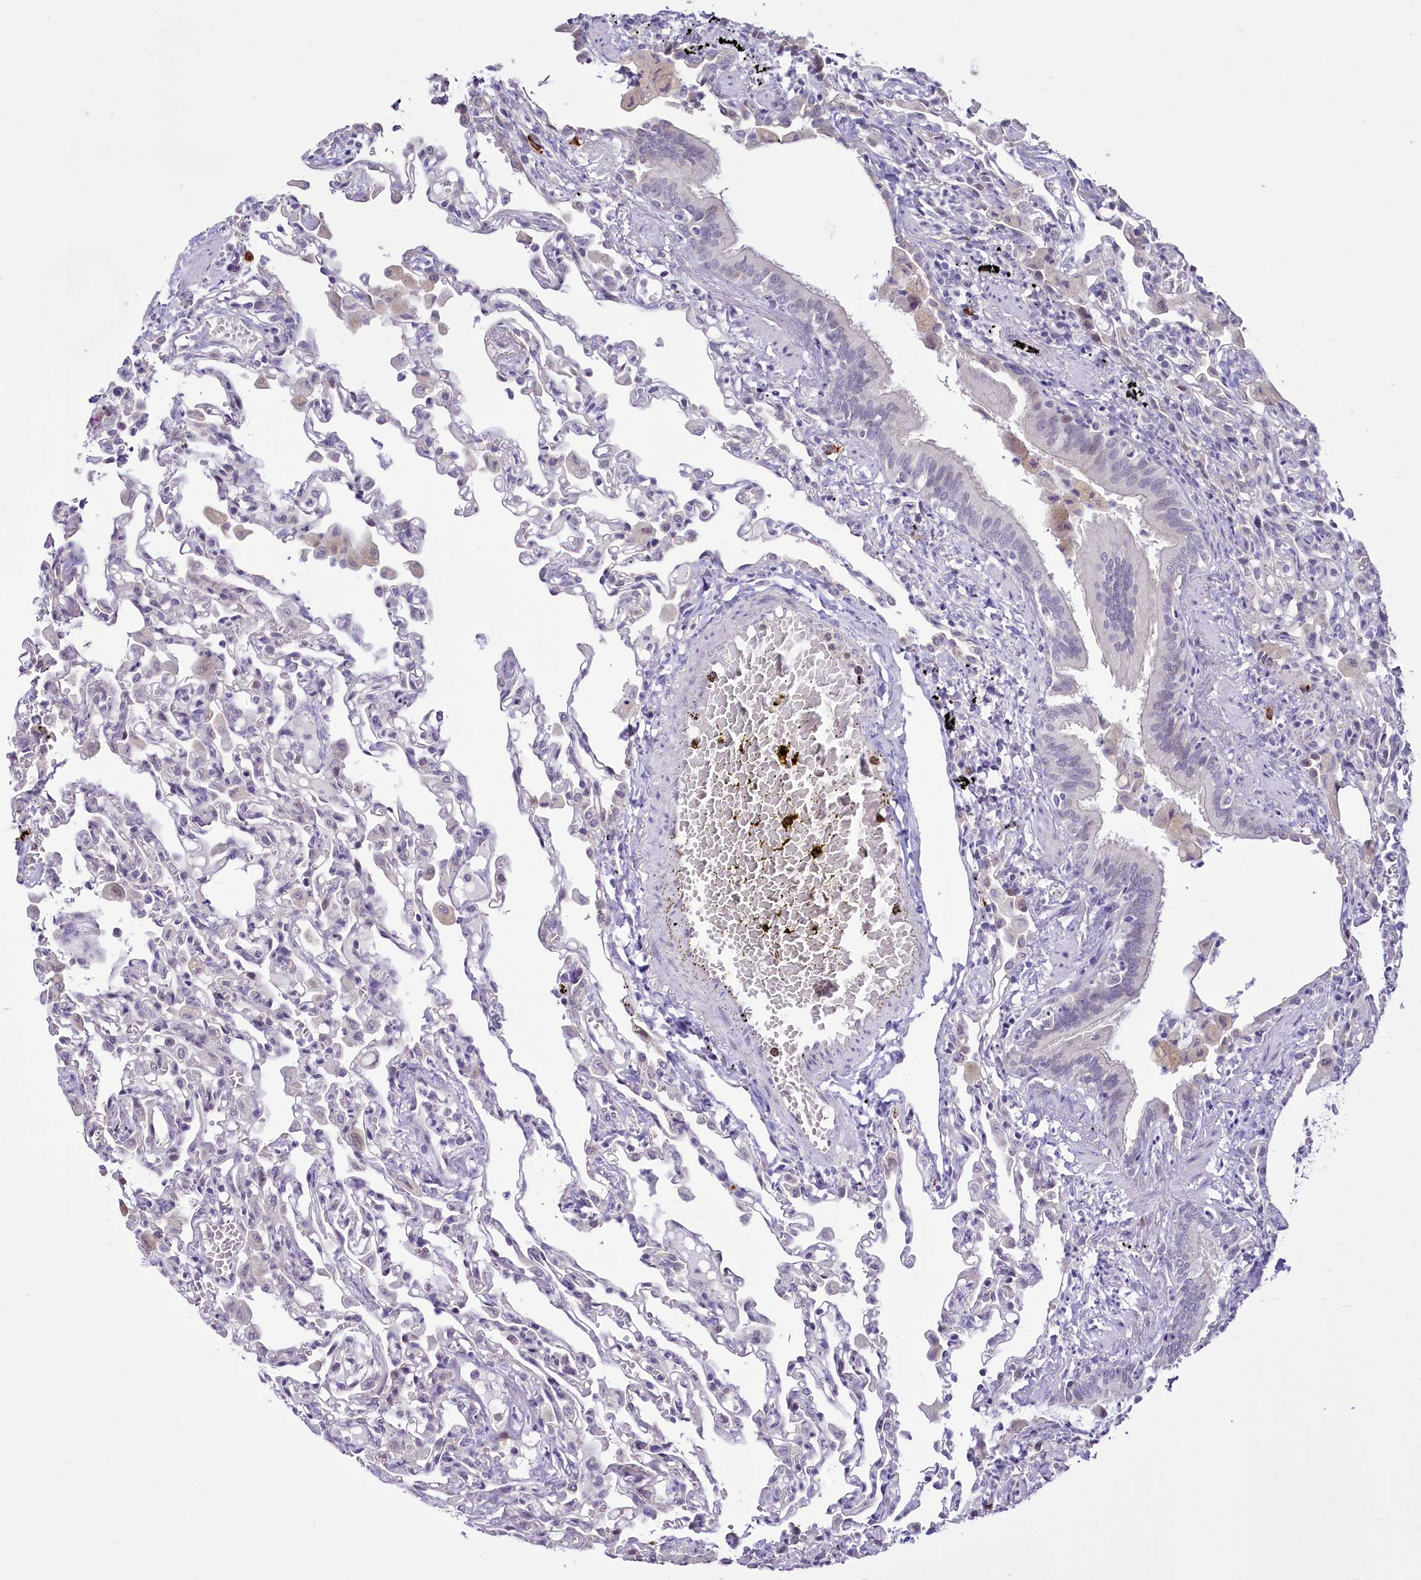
{"staining": {"intensity": "negative", "quantity": "none", "location": "none"}, "tissue": "lung", "cell_type": "Alveolar cells", "image_type": "normal", "snomed": [{"axis": "morphology", "description": "Normal tissue, NOS"}, {"axis": "topography", "description": "Bronchus"}, {"axis": "topography", "description": "Lung"}], "caption": "Alveolar cells show no significant expression in benign lung. Brightfield microscopy of IHC stained with DAB (brown) and hematoxylin (blue), captured at high magnification.", "gene": "BANK1", "patient": {"sex": "female", "age": 49}}